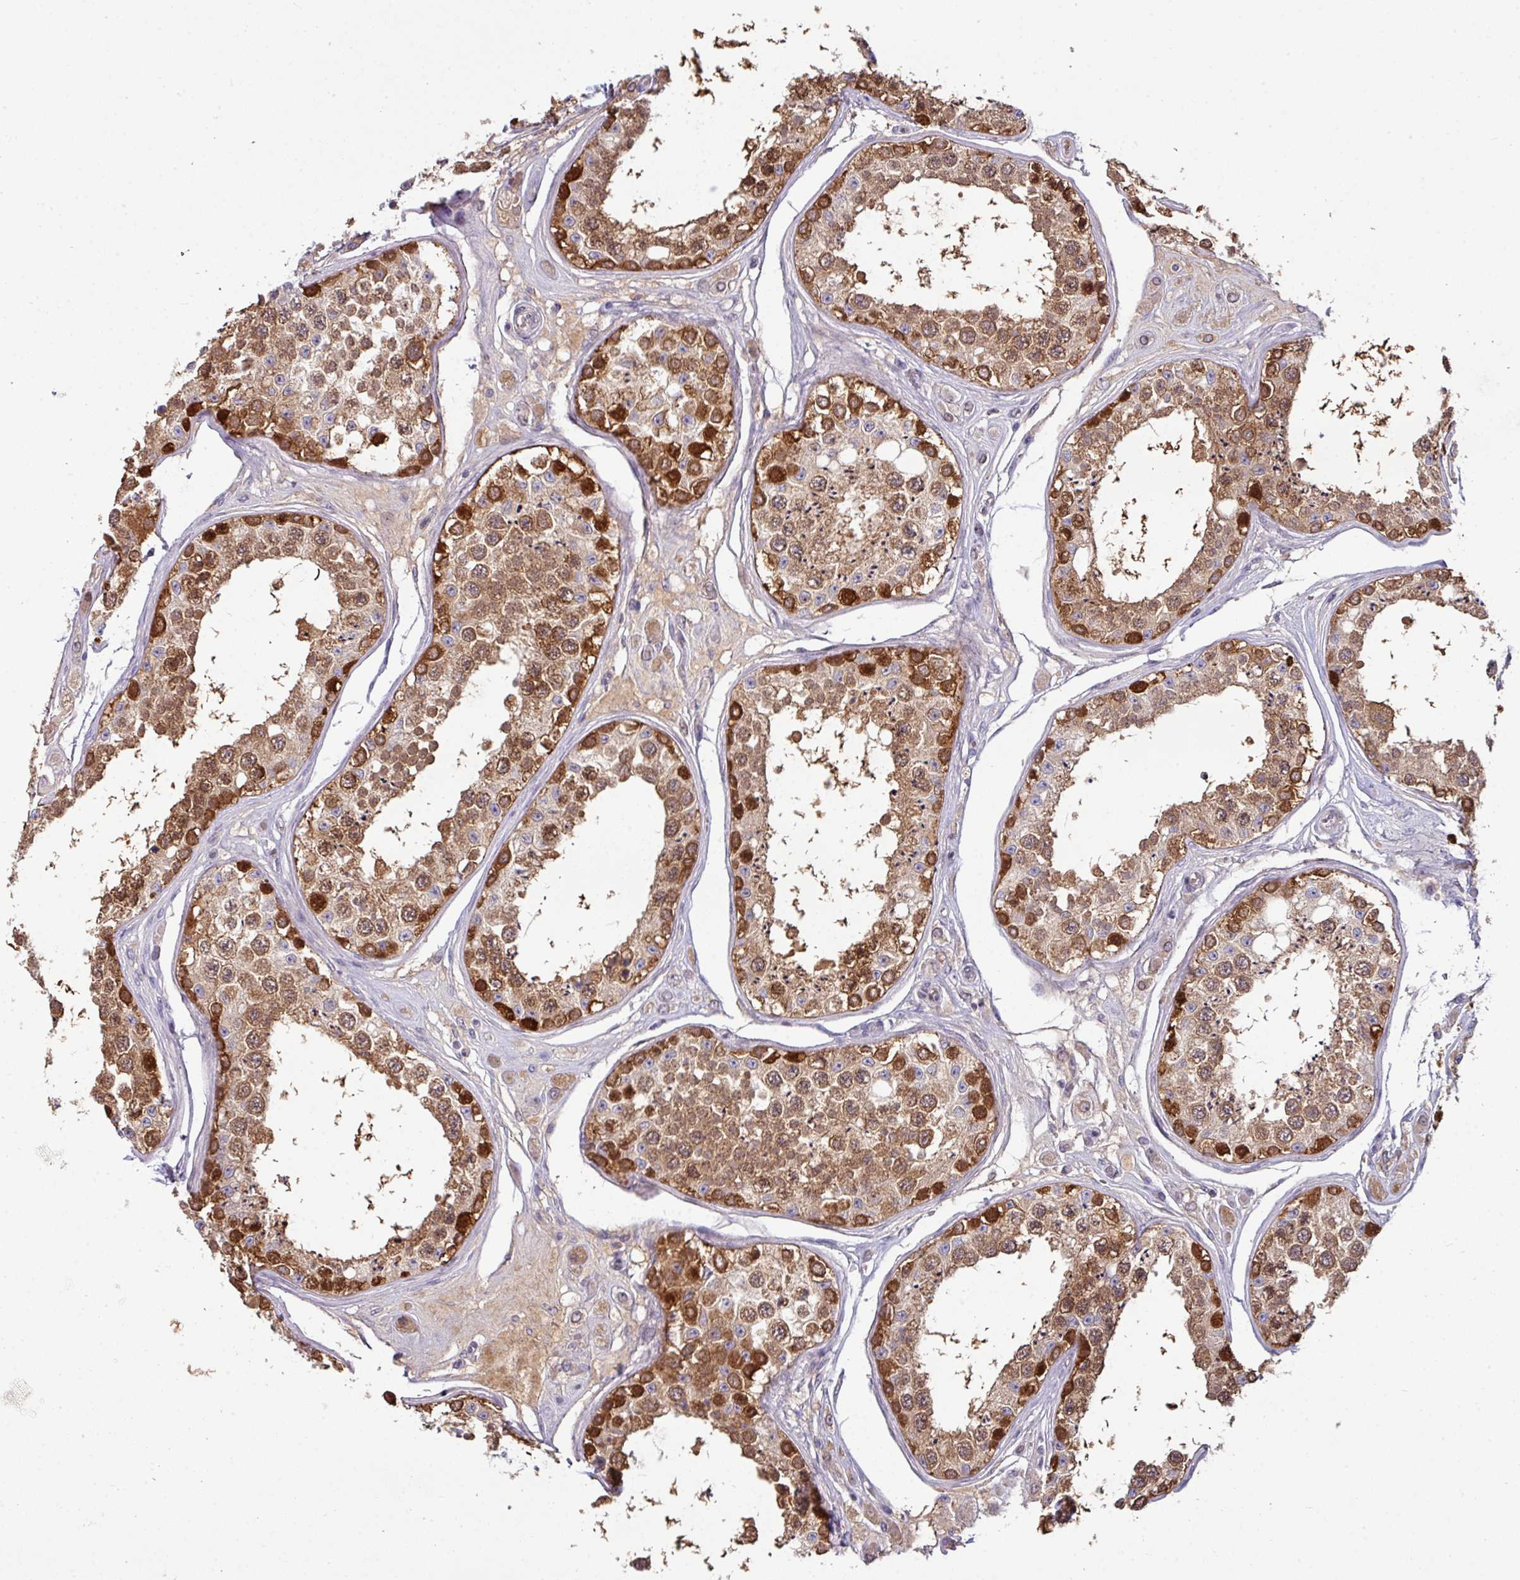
{"staining": {"intensity": "strong", "quantity": "25%-75%", "location": "cytoplasmic/membranous"}, "tissue": "testis", "cell_type": "Cells in seminiferous ducts", "image_type": "normal", "snomed": [{"axis": "morphology", "description": "Normal tissue, NOS"}, {"axis": "topography", "description": "Testis"}], "caption": "Benign testis shows strong cytoplasmic/membranous staining in approximately 25%-75% of cells in seminiferous ducts.", "gene": "SLAMF6", "patient": {"sex": "male", "age": 25}}